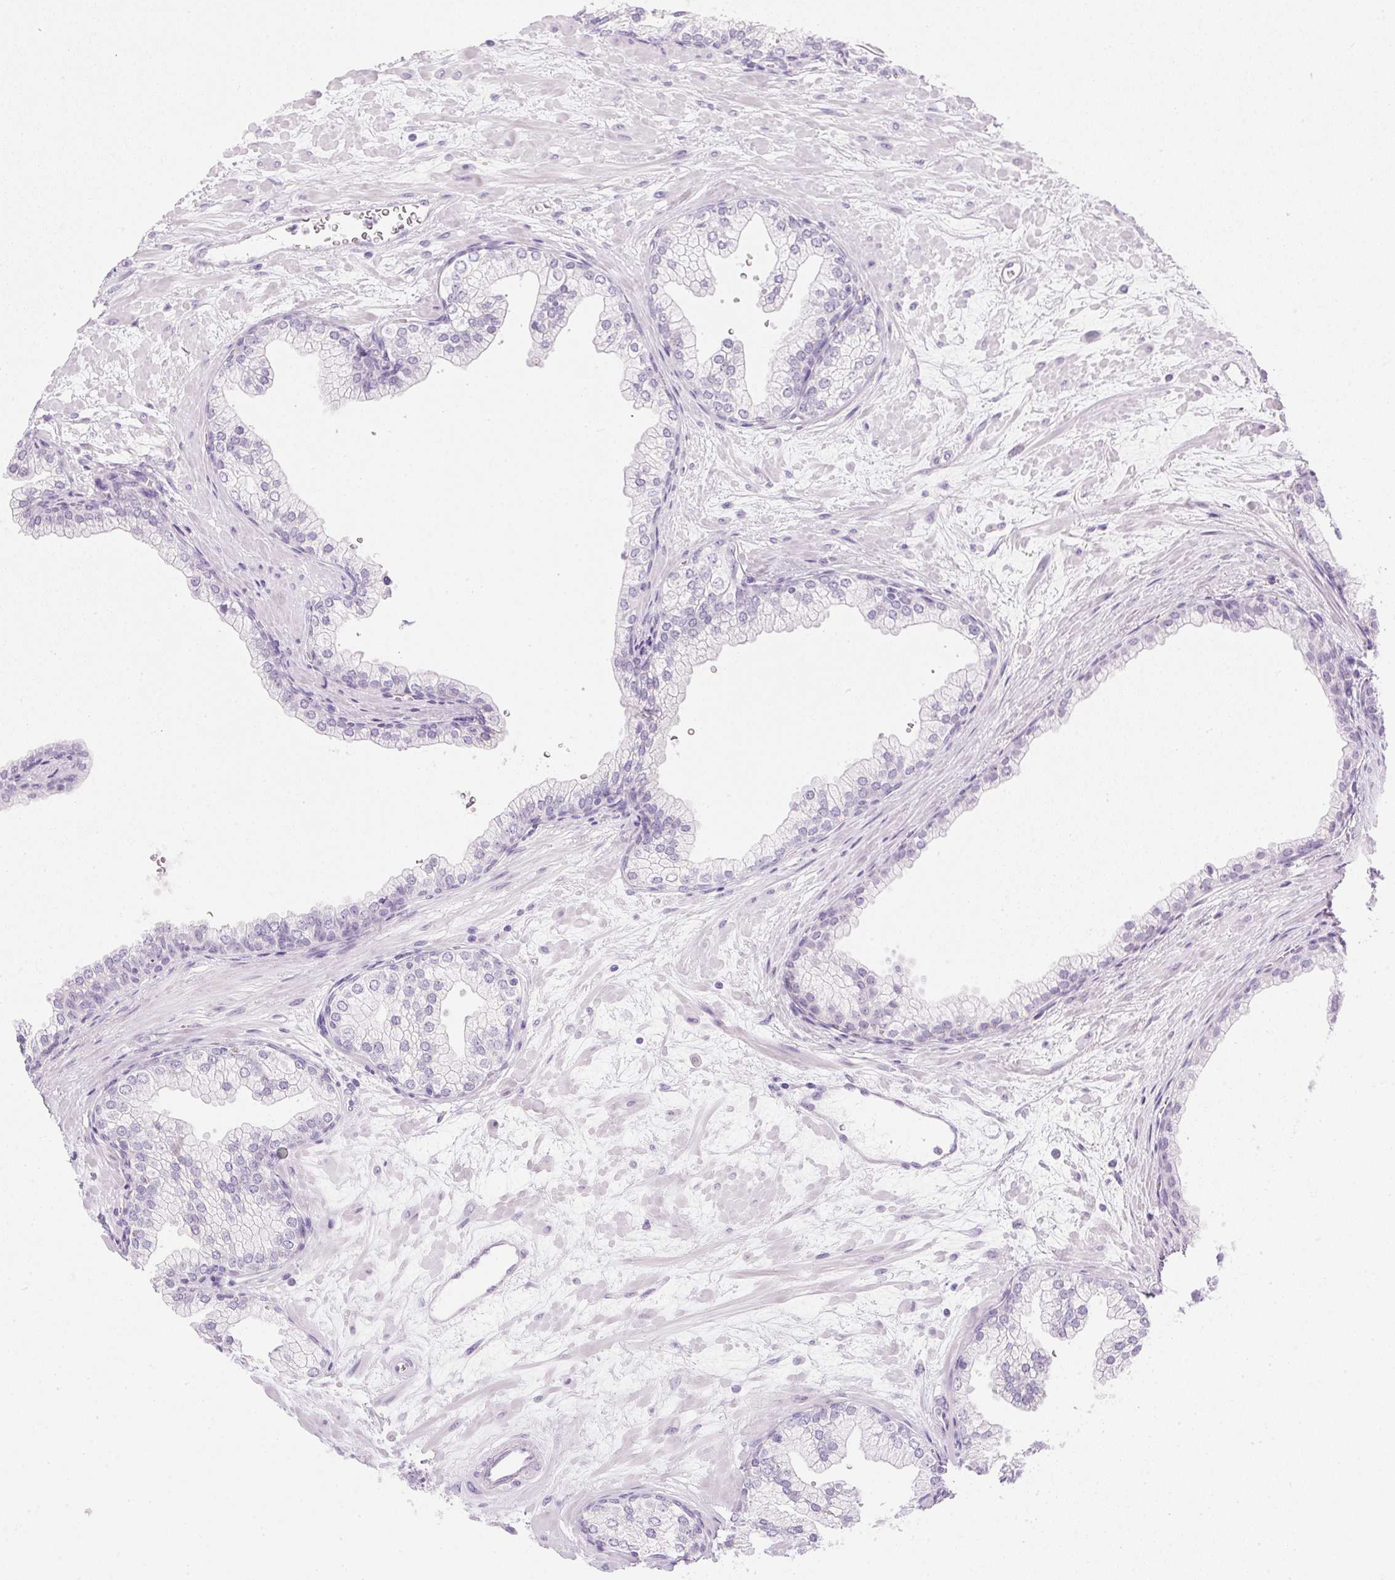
{"staining": {"intensity": "negative", "quantity": "none", "location": "none"}, "tissue": "prostate", "cell_type": "Glandular cells", "image_type": "normal", "snomed": [{"axis": "morphology", "description": "Normal tissue, NOS"}, {"axis": "topography", "description": "Prostate"}, {"axis": "topography", "description": "Peripheral nerve tissue"}], "caption": "This micrograph is of normal prostate stained with IHC to label a protein in brown with the nuclei are counter-stained blue. There is no expression in glandular cells.", "gene": "CPB1", "patient": {"sex": "male", "age": 61}}